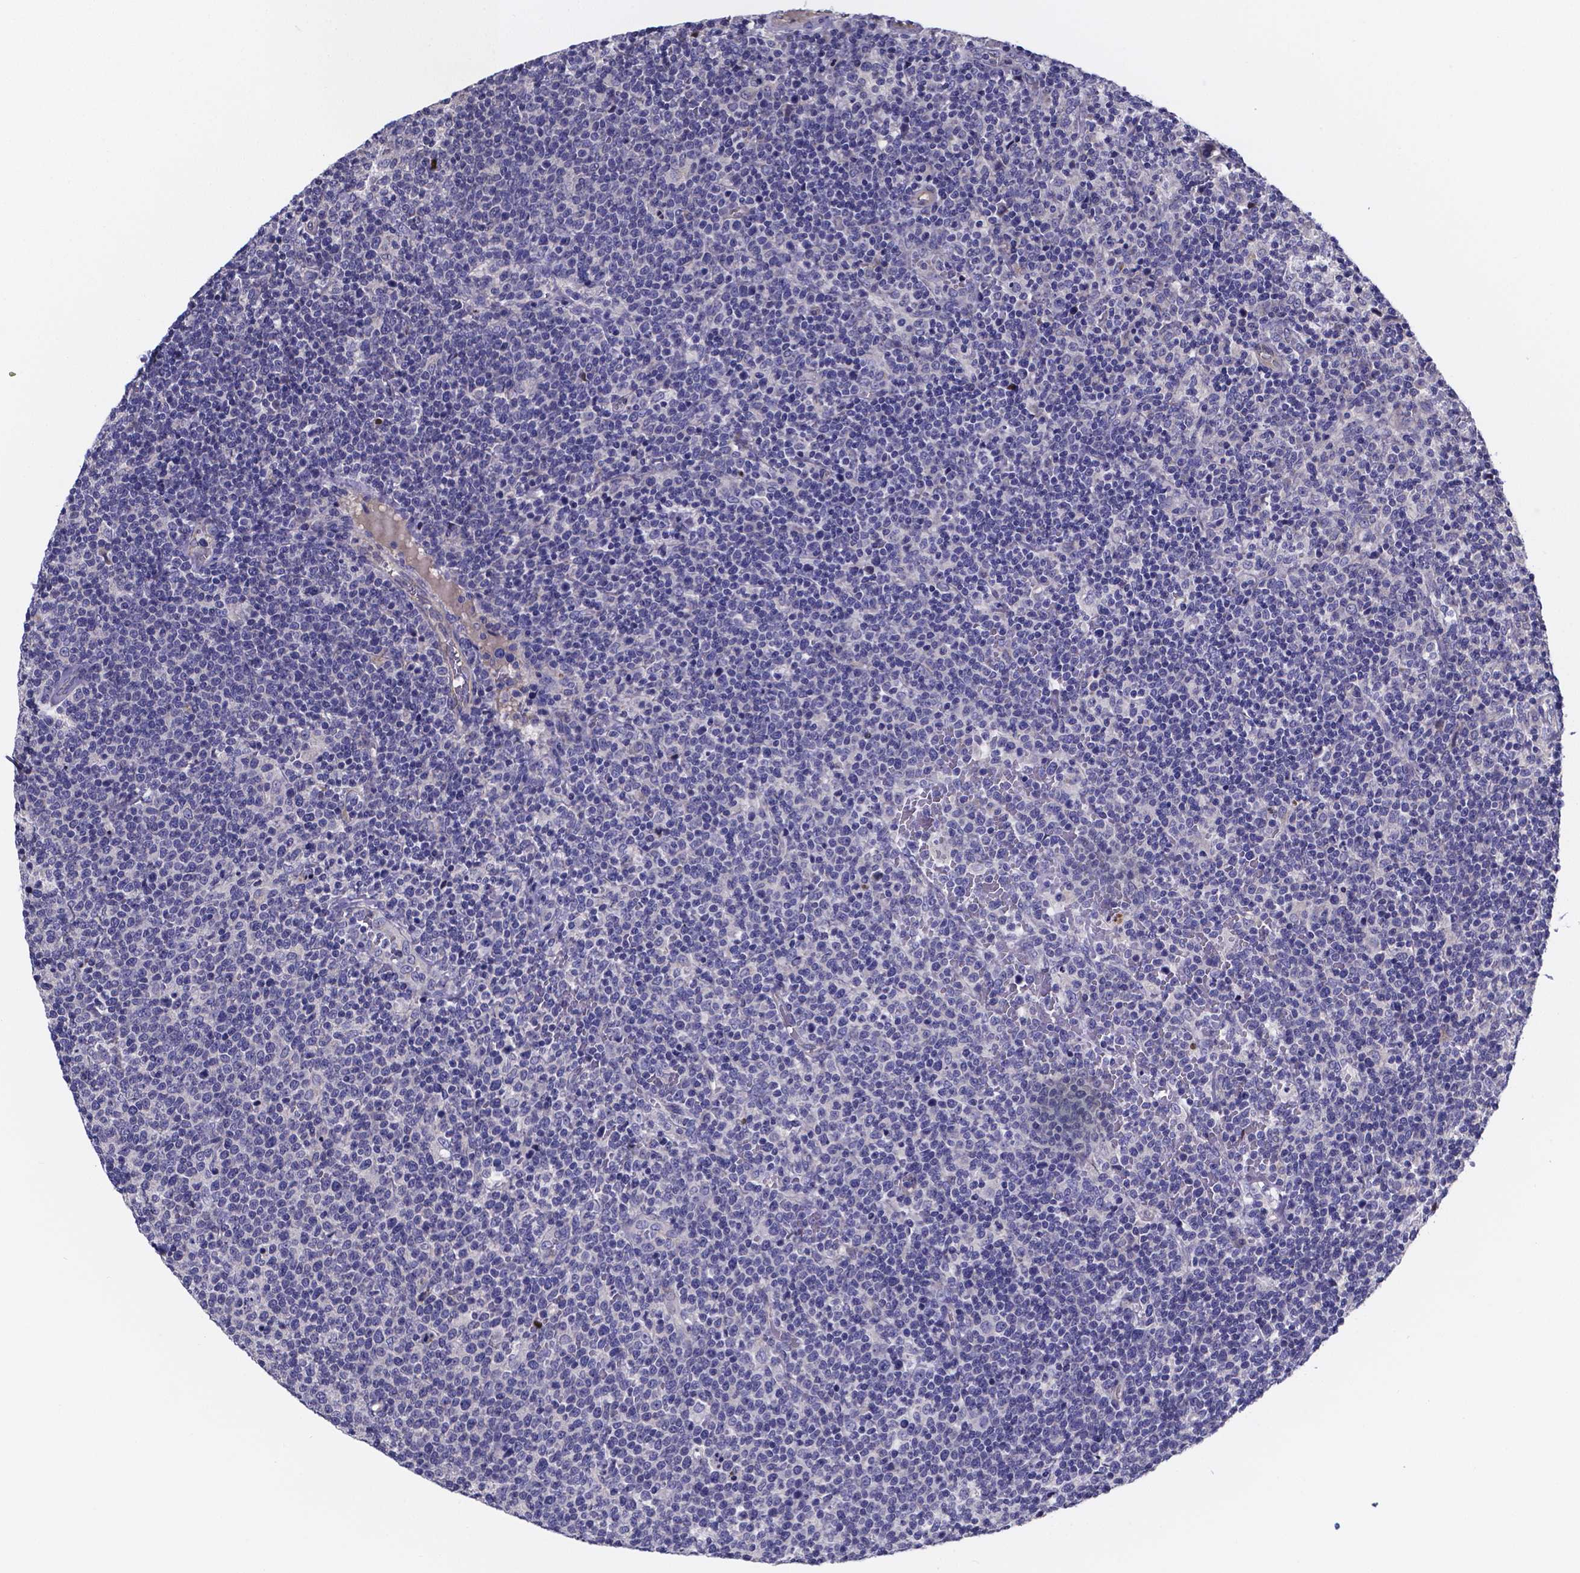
{"staining": {"intensity": "negative", "quantity": "none", "location": "none"}, "tissue": "lymphoma", "cell_type": "Tumor cells", "image_type": "cancer", "snomed": [{"axis": "morphology", "description": "Malignant lymphoma, non-Hodgkin's type, High grade"}, {"axis": "topography", "description": "Lymph node"}], "caption": "Tumor cells show no significant expression in lymphoma.", "gene": "SFRP4", "patient": {"sex": "male", "age": 61}}